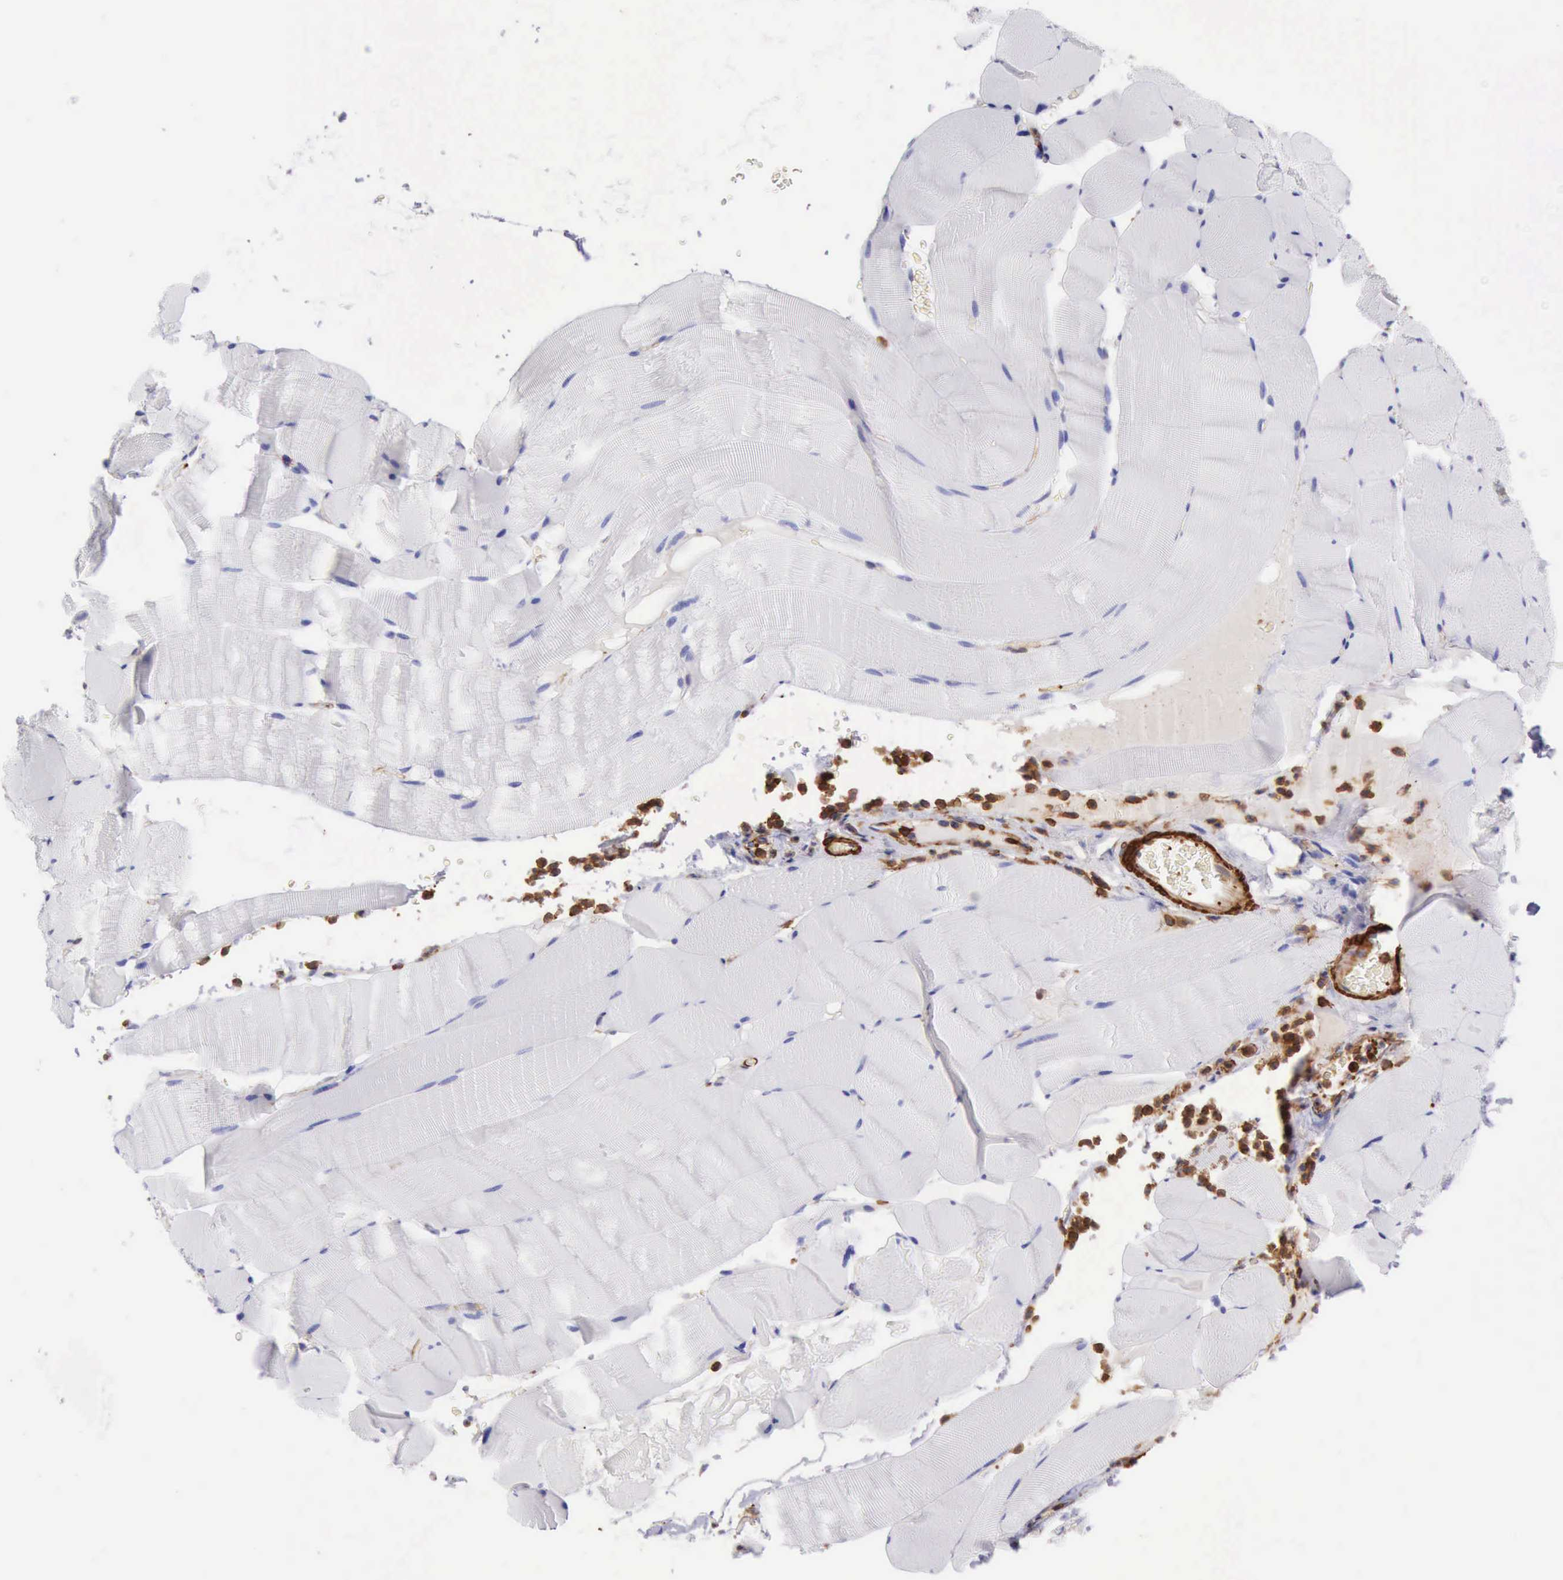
{"staining": {"intensity": "negative", "quantity": "none", "location": "none"}, "tissue": "skeletal muscle", "cell_type": "Myocytes", "image_type": "normal", "snomed": [{"axis": "morphology", "description": "Normal tissue, NOS"}, {"axis": "topography", "description": "Skeletal muscle"}], "caption": "Immunohistochemistry micrograph of benign human skeletal muscle stained for a protein (brown), which demonstrates no staining in myocytes.", "gene": "FLNA", "patient": {"sex": "male", "age": 62}}